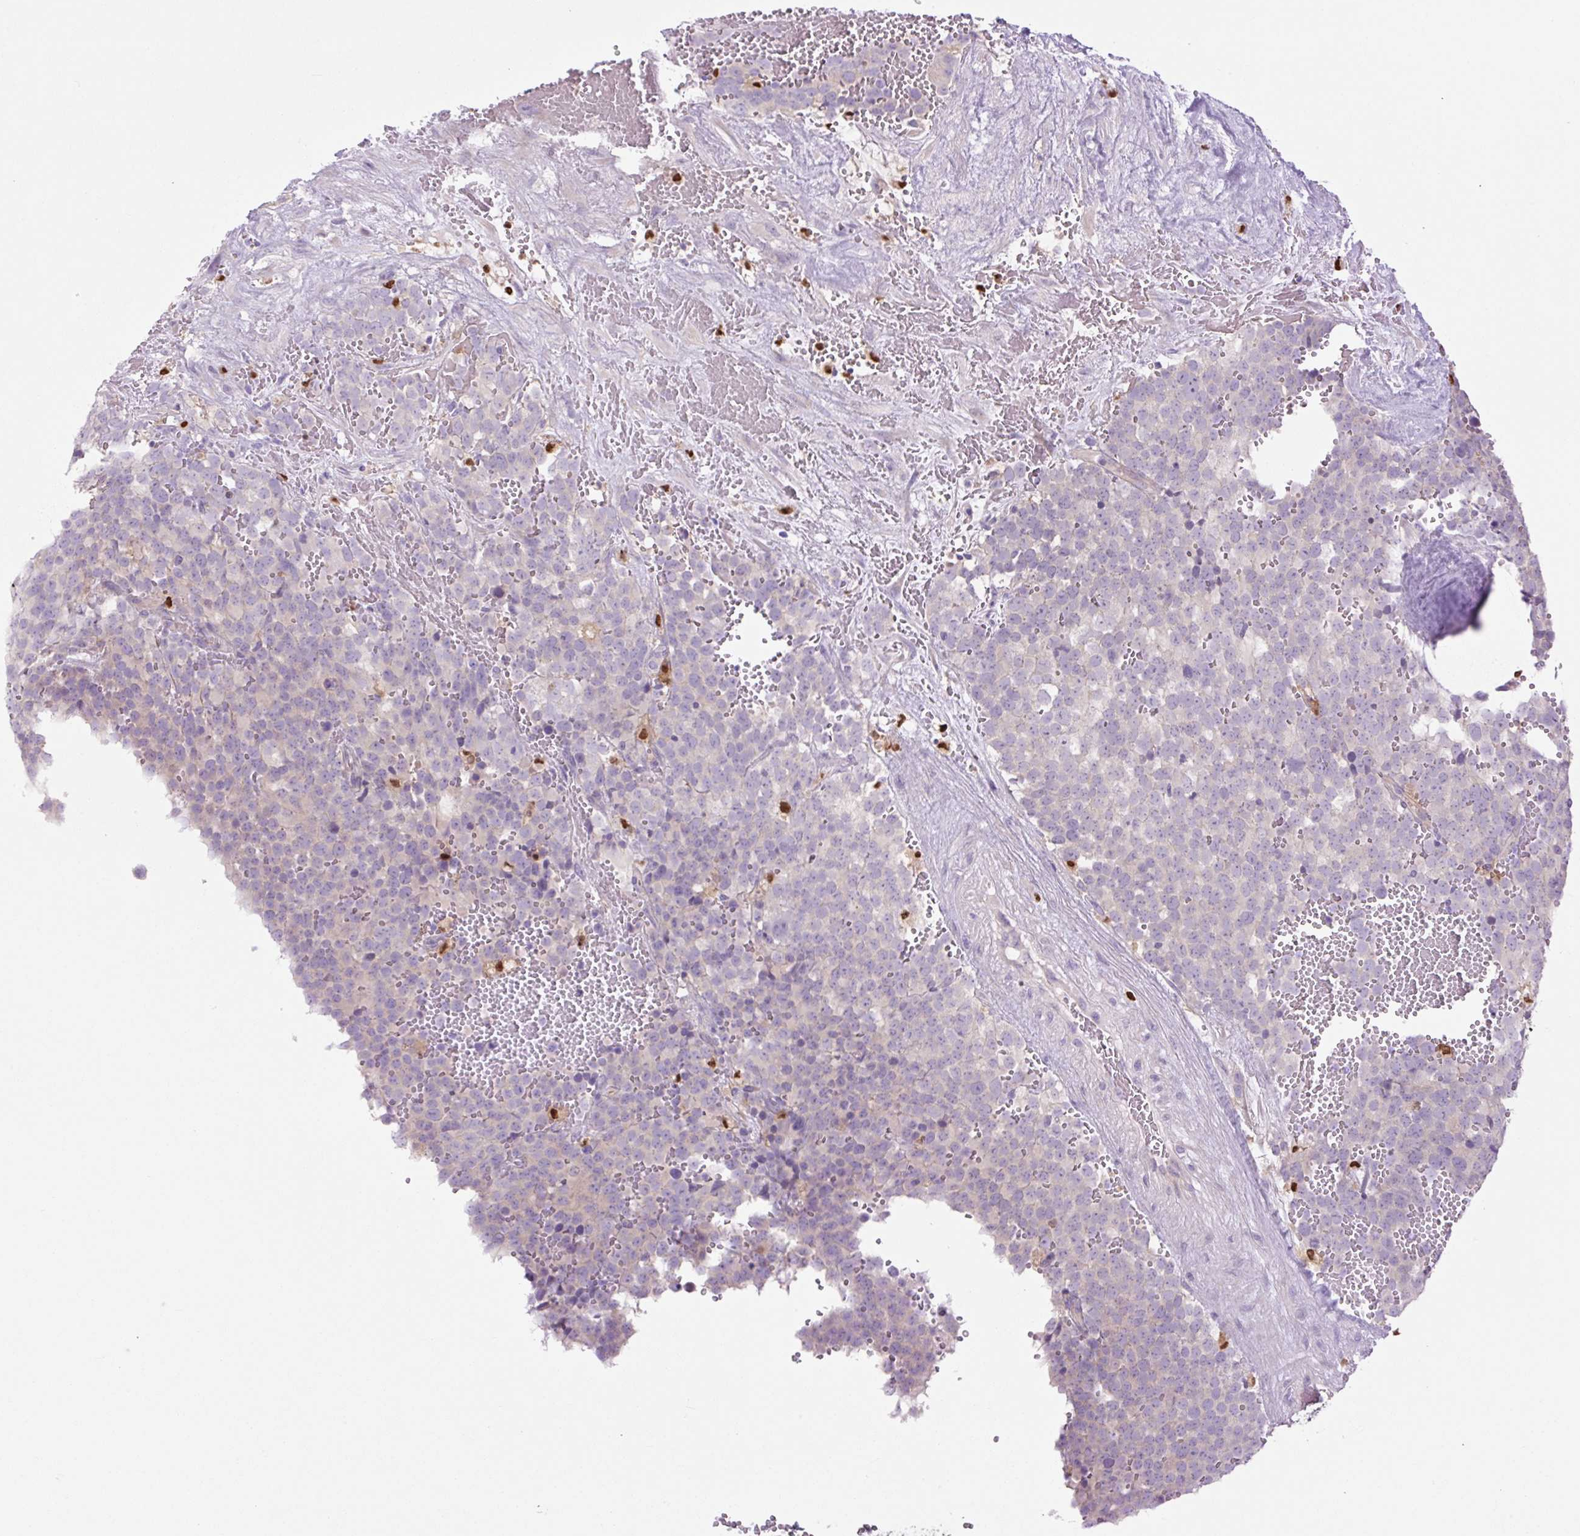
{"staining": {"intensity": "negative", "quantity": "none", "location": "none"}, "tissue": "testis cancer", "cell_type": "Tumor cells", "image_type": "cancer", "snomed": [{"axis": "morphology", "description": "Seminoma, NOS"}, {"axis": "topography", "description": "Testis"}], "caption": "Immunohistochemistry of testis seminoma exhibits no expression in tumor cells.", "gene": "SPI1", "patient": {"sex": "male", "age": 71}}